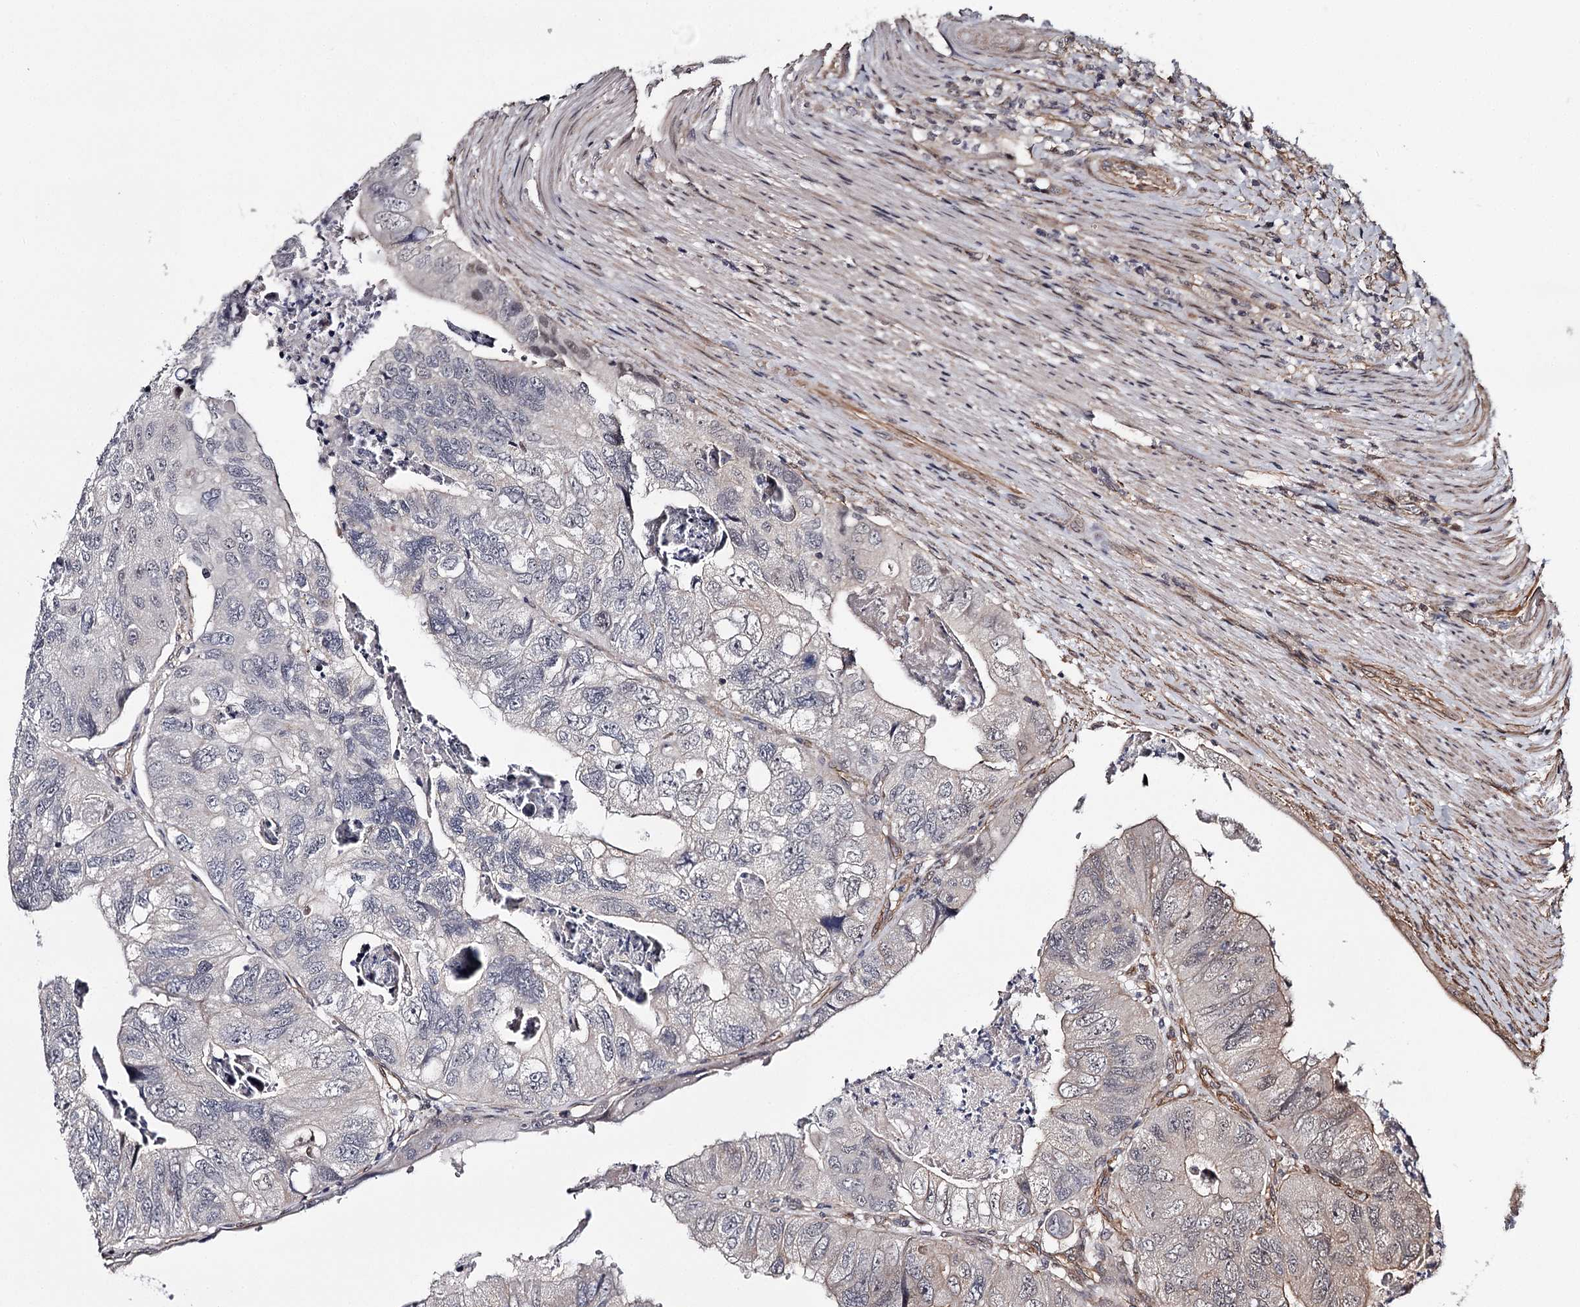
{"staining": {"intensity": "negative", "quantity": "none", "location": "none"}, "tissue": "colorectal cancer", "cell_type": "Tumor cells", "image_type": "cancer", "snomed": [{"axis": "morphology", "description": "Adenocarcinoma, NOS"}, {"axis": "topography", "description": "Rectum"}], "caption": "Tumor cells show no significant protein positivity in colorectal adenocarcinoma.", "gene": "TTC33", "patient": {"sex": "male", "age": 63}}